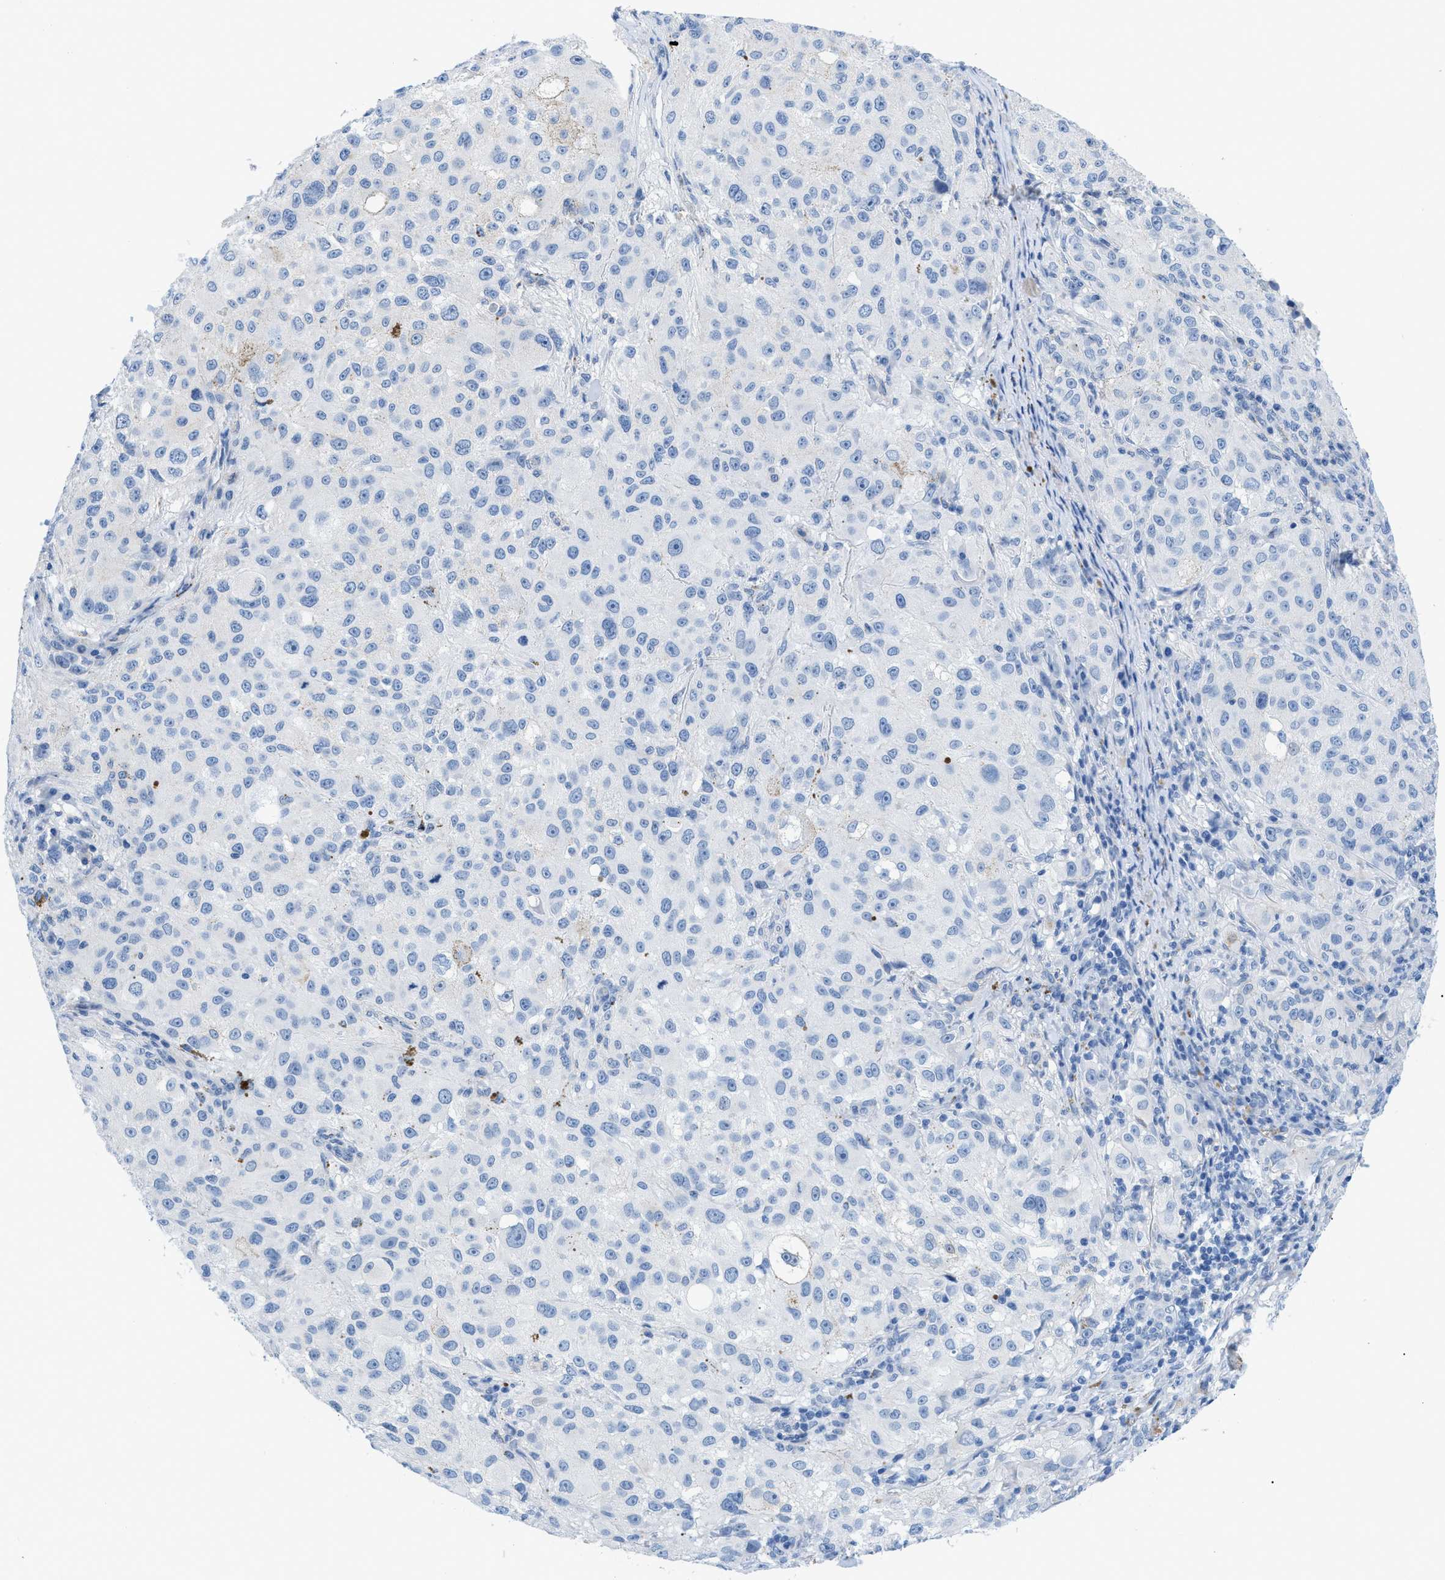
{"staining": {"intensity": "negative", "quantity": "none", "location": "none"}, "tissue": "melanoma", "cell_type": "Tumor cells", "image_type": "cancer", "snomed": [{"axis": "morphology", "description": "Necrosis, NOS"}, {"axis": "morphology", "description": "Malignant melanoma, NOS"}, {"axis": "topography", "description": "Skin"}], "caption": "High power microscopy histopathology image of an immunohistochemistry image of melanoma, revealing no significant positivity in tumor cells.", "gene": "FDCSP", "patient": {"sex": "female", "age": 87}}